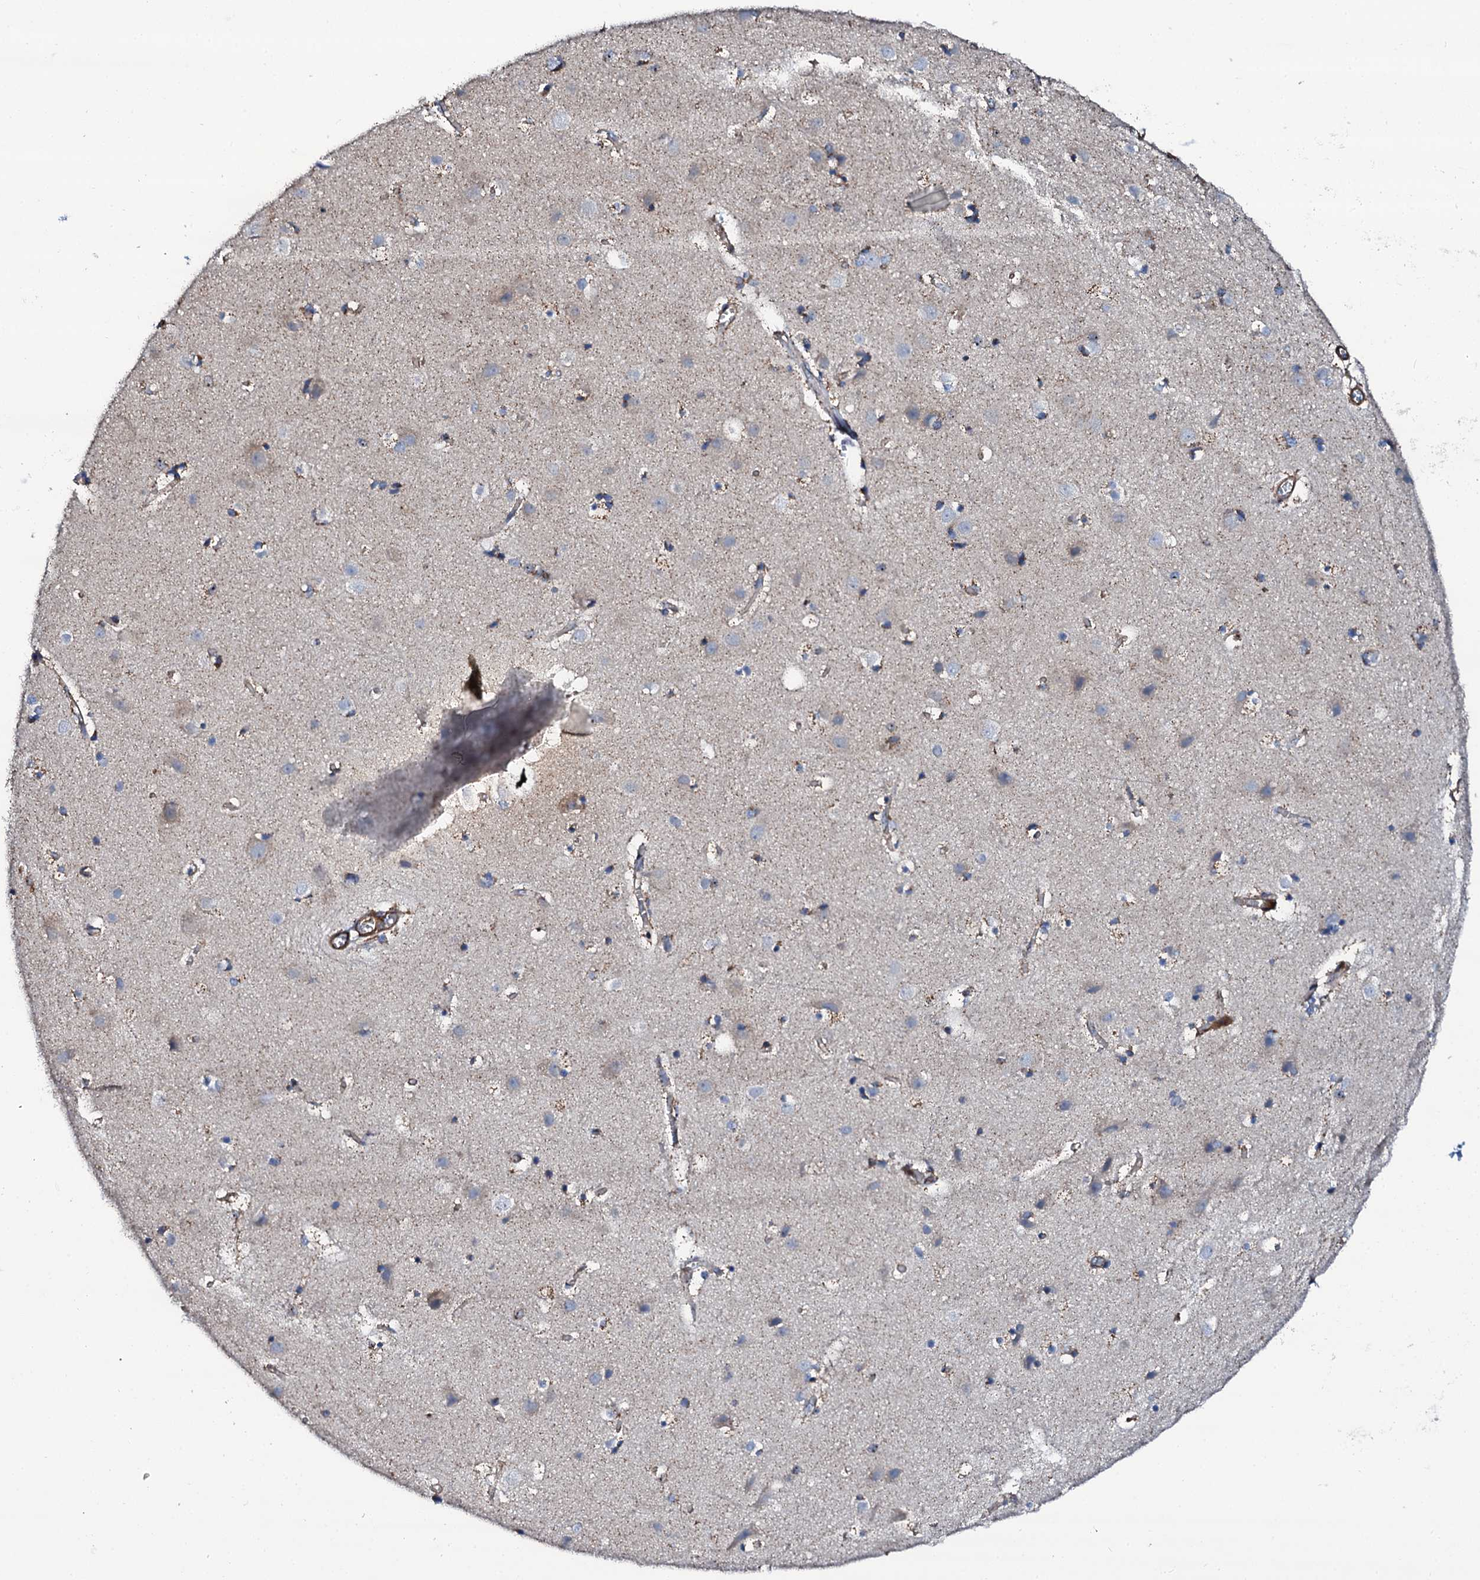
{"staining": {"intensity": "moderate", "quantity": ">75%", "location": "cytoplasmic/membranous"}, "tissue": "cerebral cortex", "cell_type": "Endothelial cells", "image_type": "normal", "snomed": [{"axis": "morphology", "description": "Normal tissue, NOS"}, {"axis": "topography", "description": "Cerebral cortex"}], "caption": "Immunohistochemistry of unremarkable cerebral cortex shows medium levels of moderate cytoplasmic/membranous positivity in about >75% of endothelial cells.", "gene": "INTS10", "patient": {"sex": "male", "age": 54}}